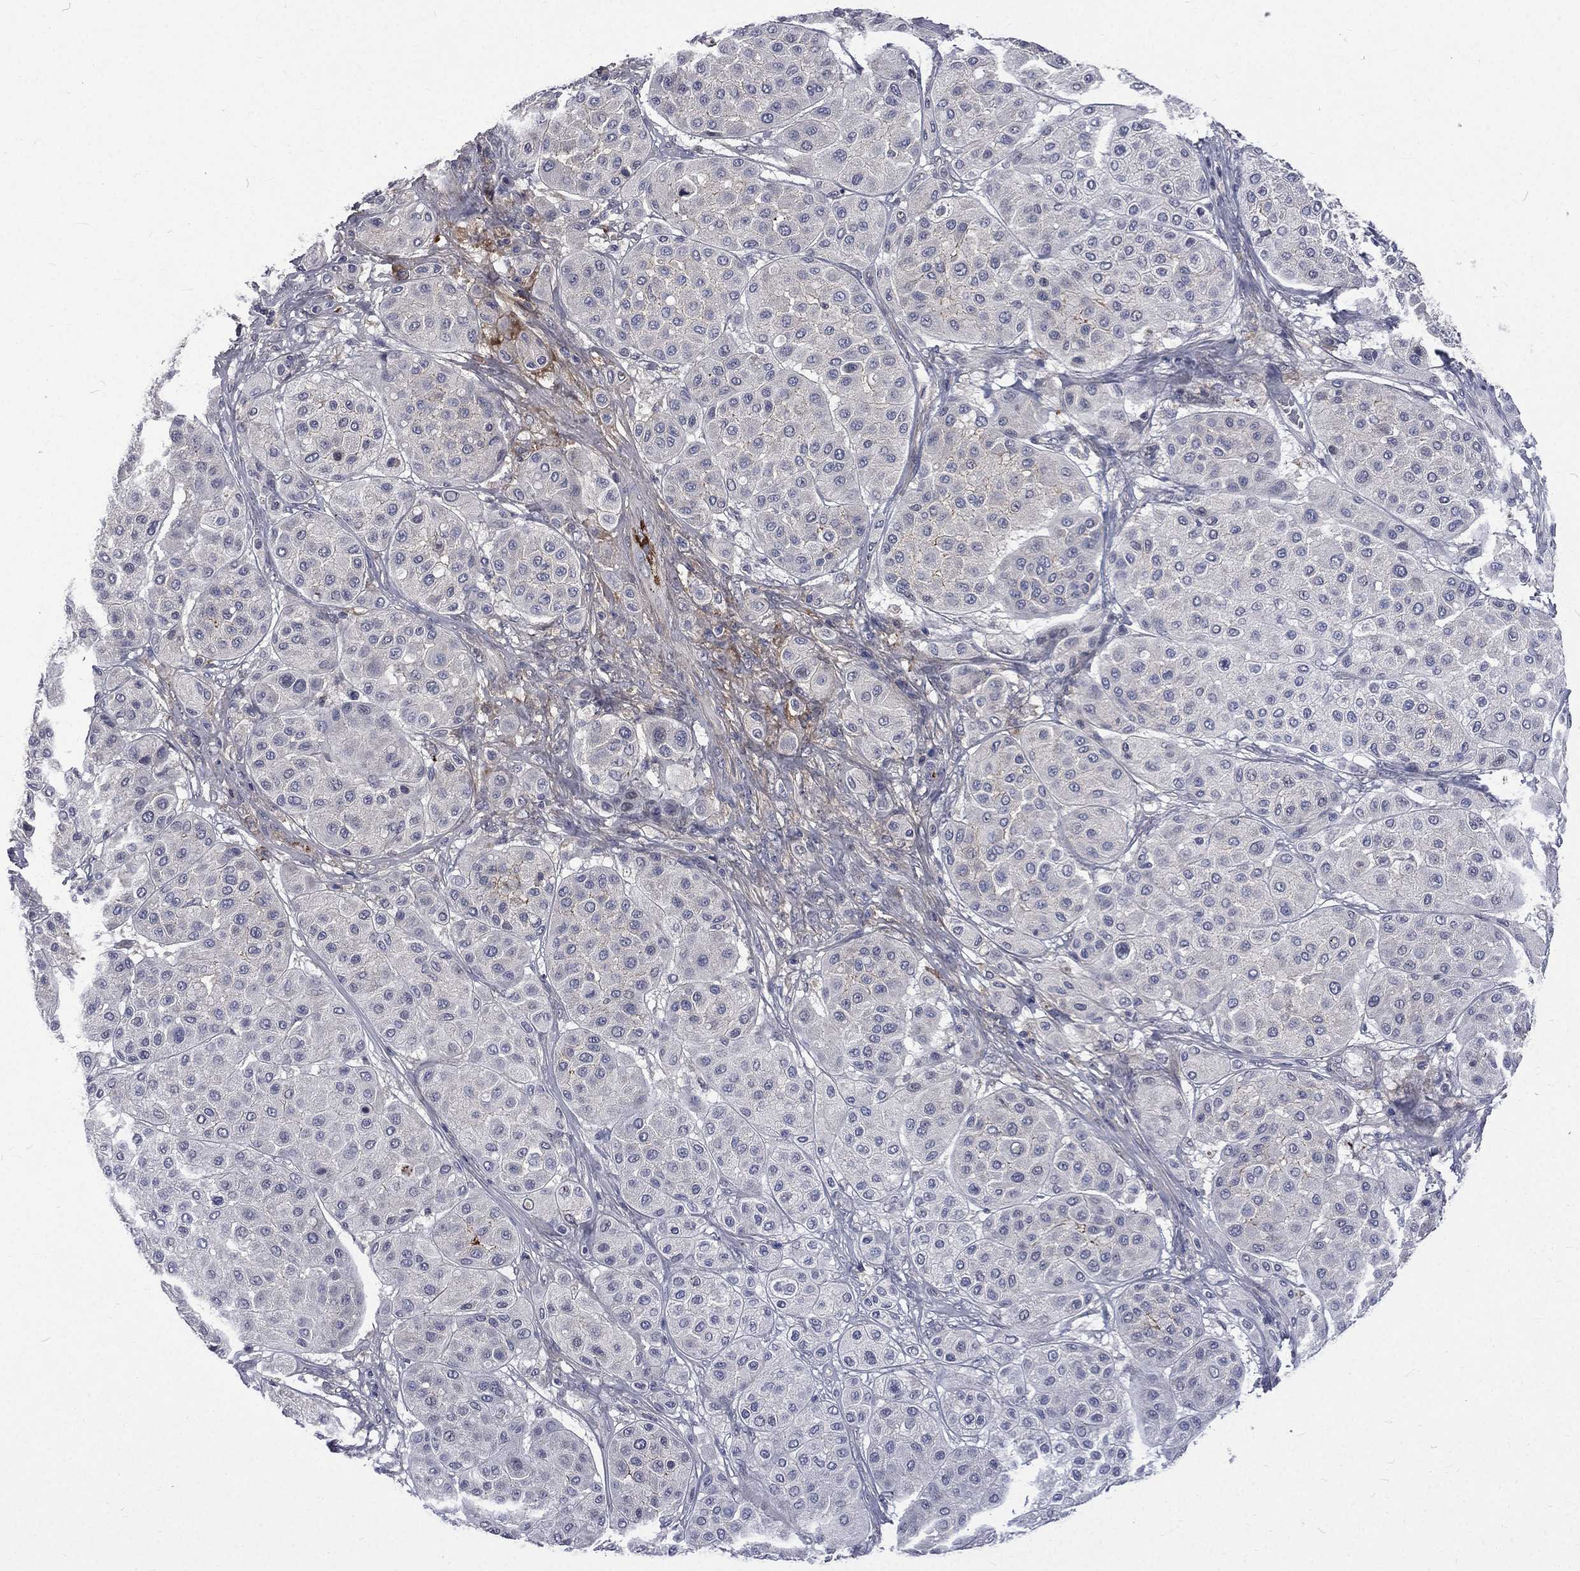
{"staining": {"intensity": "negative", "quantity": "none", "location": "none"}, "tissue": "melanoma", "cell_type": "Tumor cells", "image_type": "cancer", "snomed": [{"axis": "morphology", "description": "Malignant melanoma, Metastatic site"}, {"axis": "topography", "description": "Smooth muscle"}], "caption": "Immunohistochemistry (IHC) photomicrograph of neoplastic tissue: melanoma stained with DAB (3,3'-diaminobenzidine) exhibits no significant protein positivity in tumor cells.", "gene": "FGG", "patient": {"sex": "male", "age": 41}}